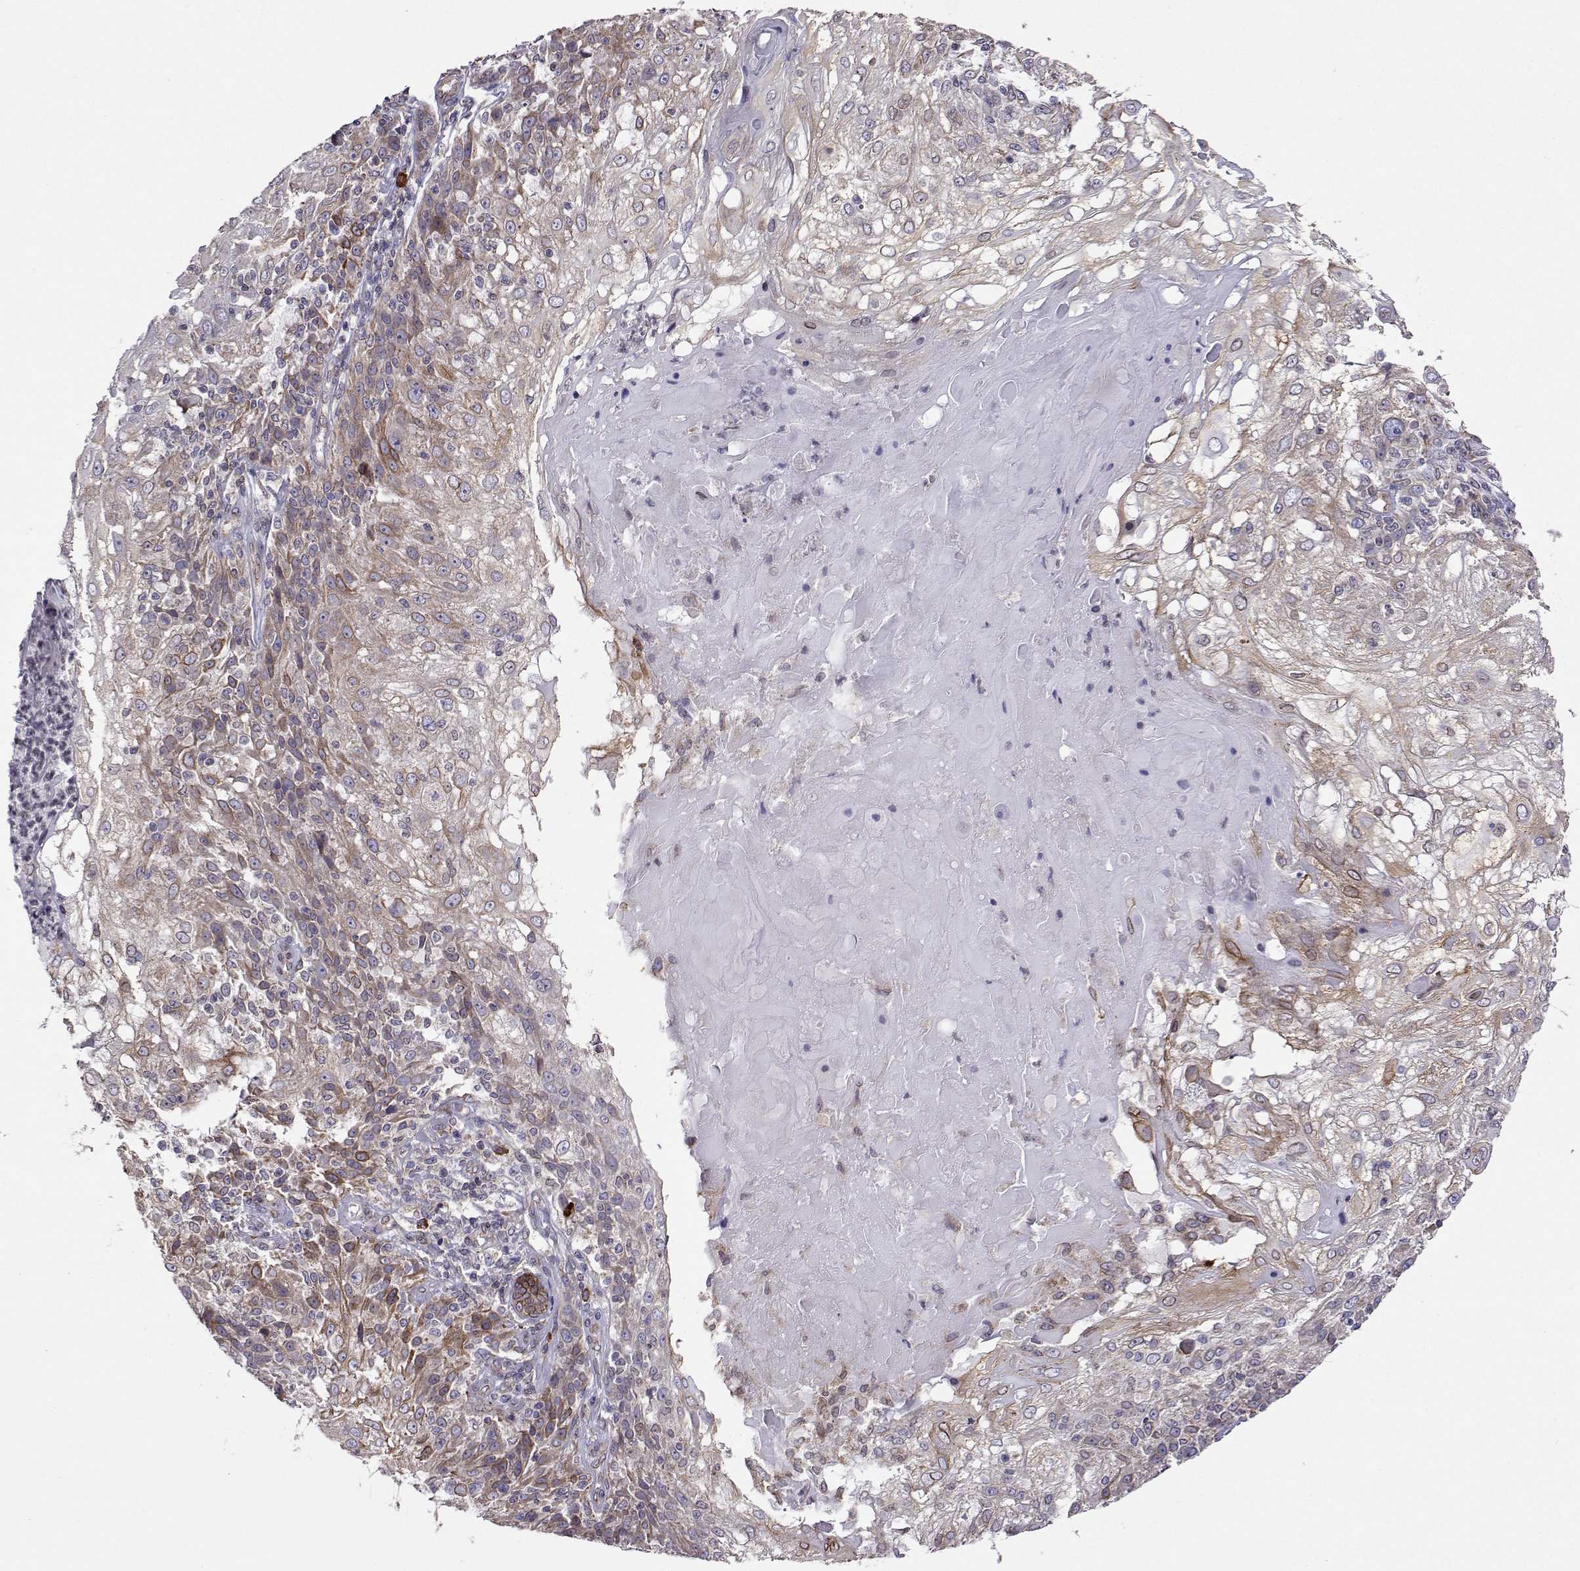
{"staining": {"intensity": "moderate", "quantity": "<25%", "location": "cytoplasmic/membranous"}, "tissue": "skin cancer", "cell_type": "Tumor cells", "image_type": "cancer", "snomed": [{"axis": "morphology", "description": "Normal tissue, NOS"}, {"axis": "morphology", "description": "Squamous cell carcinoma, NOS"}, {"axis": "topography", "description": "Skin"}], "caption": "Human skin cancer stained with a brown dye shows moderate cytoplasmic/membranous positive staining in about <25% of tumor cells.", "gene": "PGRMC2", "patient": {"sex": "female", "age": 83}}